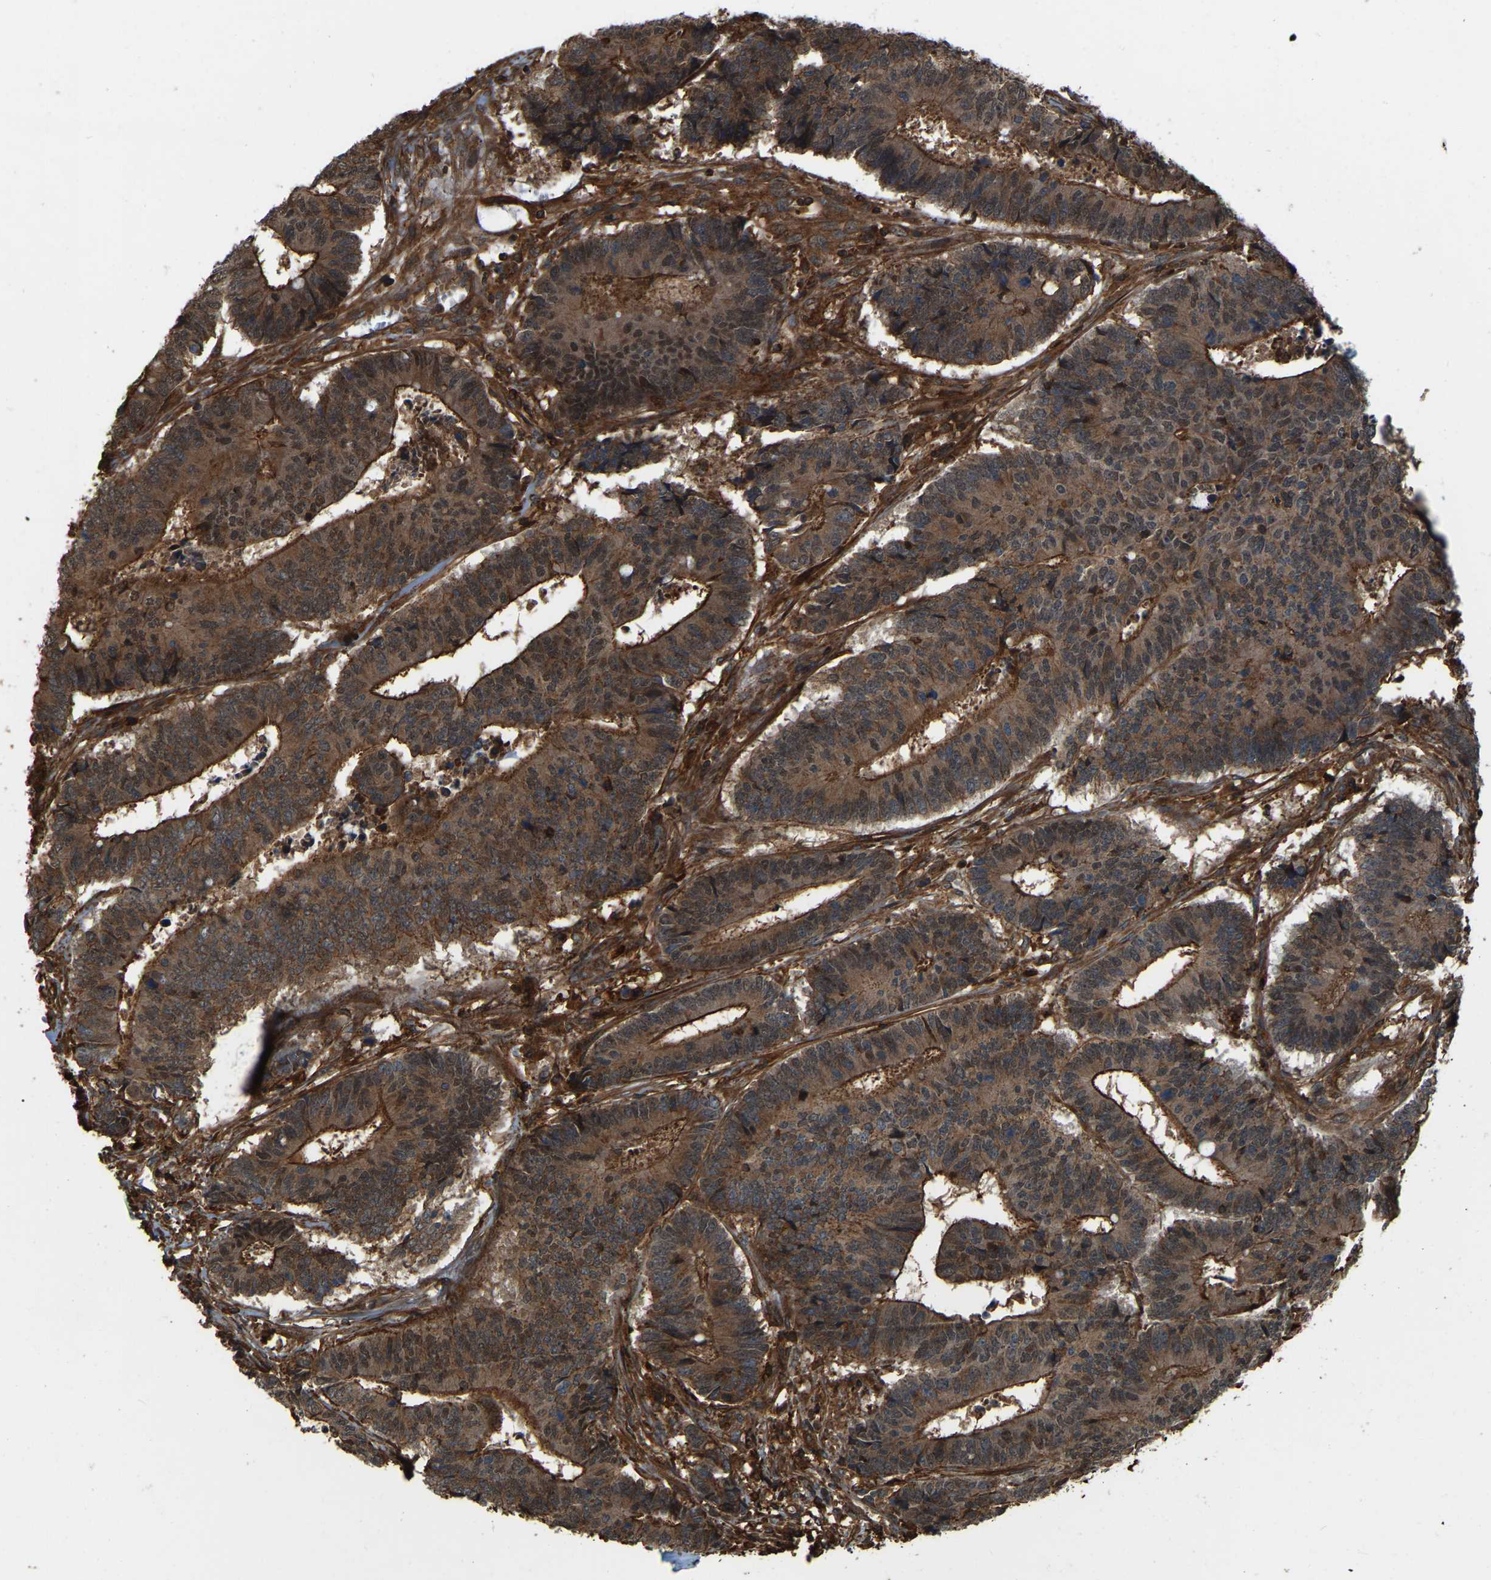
{"staining": {"intensity": "strong", "quantity": ">75%", "location": "cytoplasmic/membranous"}, "tissue": "colorectal cancer", "cell_type": "Tumor cells", "image_type": "cancer", "snomed": [{"axis": "morphology", "description": "Adenocarcinoma, NOS"}, {"axis": "topography", "description": "Rectum"}], "caption": "A brown stain labels strong cytoplasmic/membranous positivity of a protein in human colorectal adenocarcinoma tumor cells. (DAB (3,3'-diaminobenzidine) = brown stain, brightfield microscopy at high magnification).", "gene": "SAMD9L", "patient": {"sex": "male", "age": 84}}